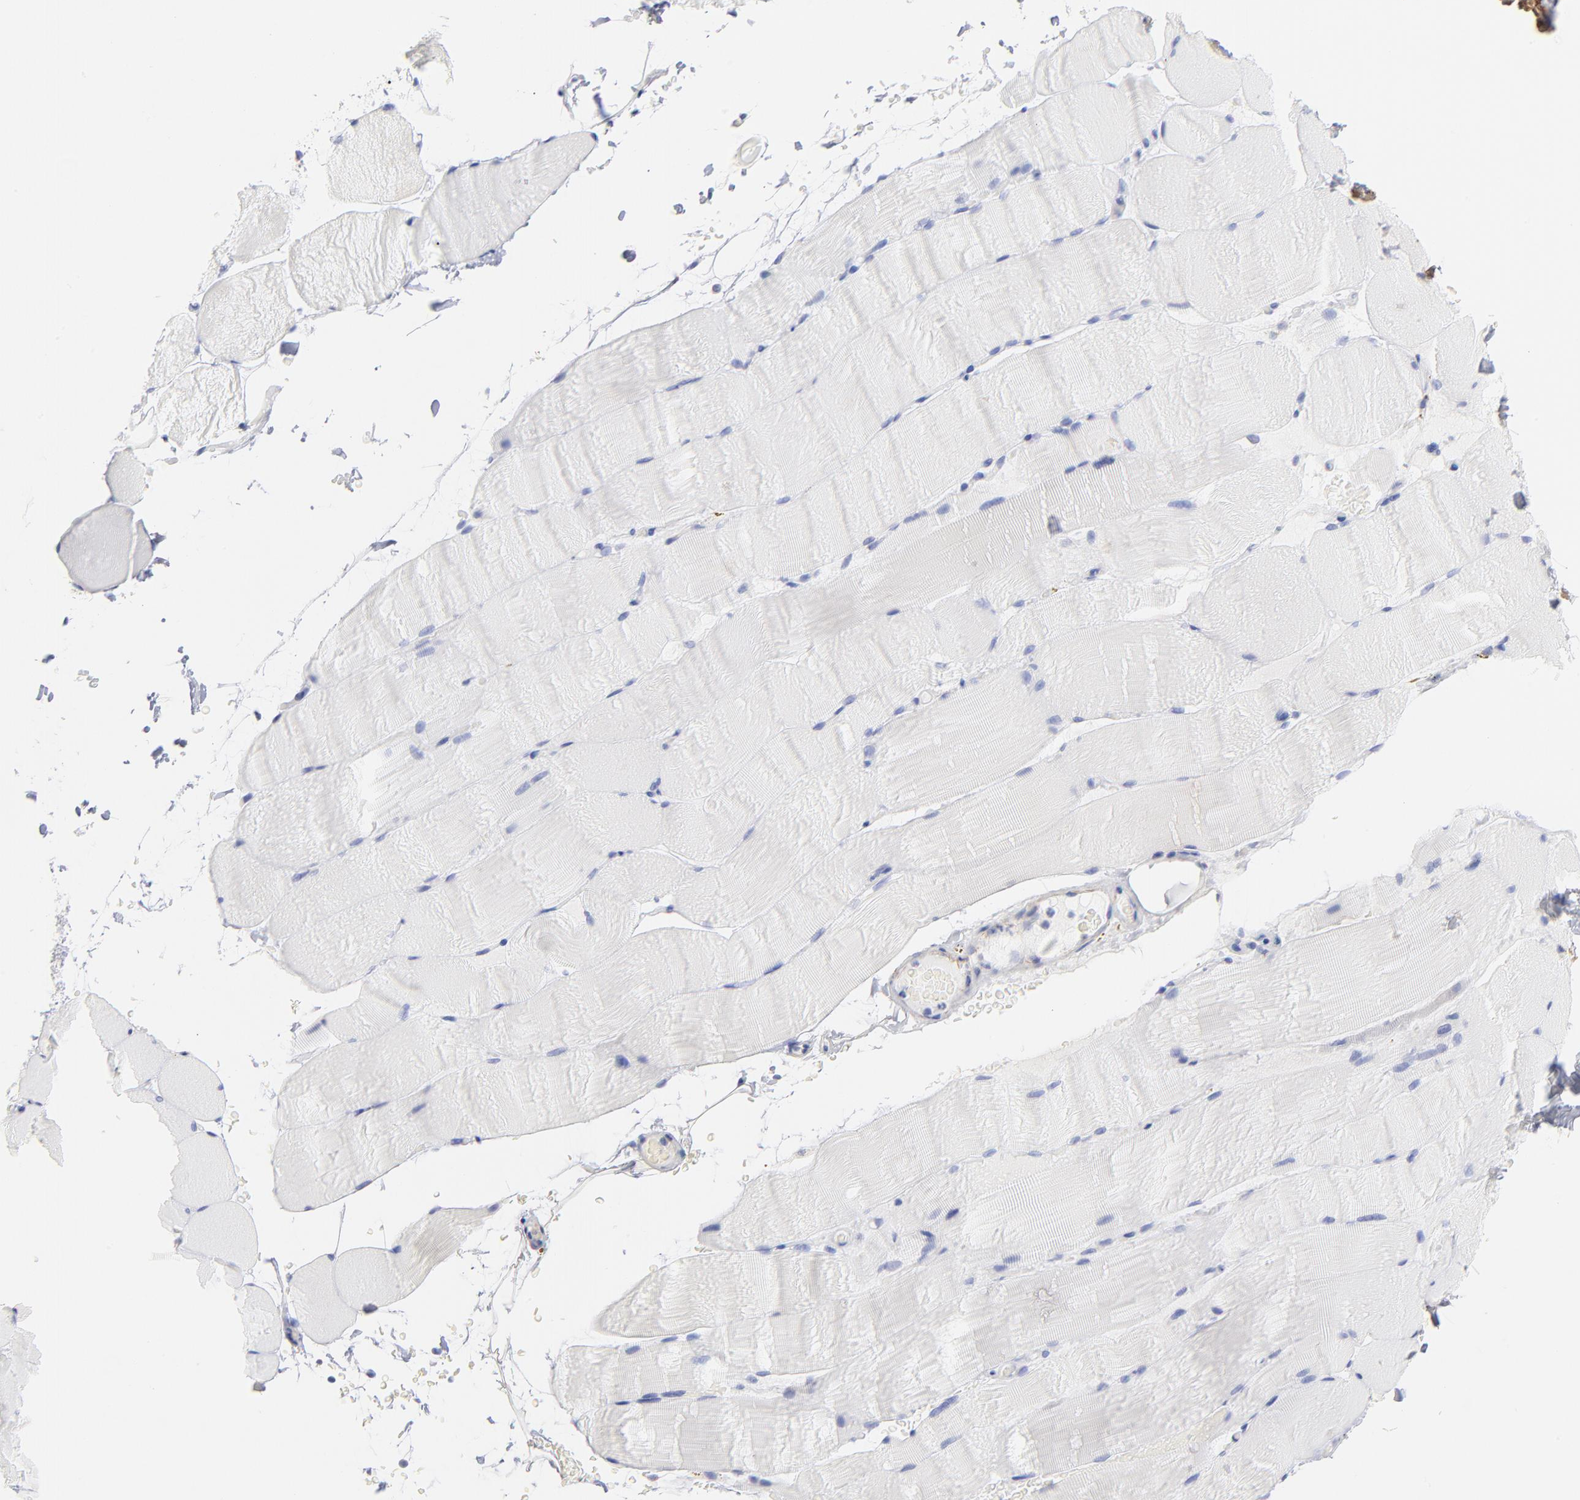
{"staining": {"intensity": "negative", "quantity": "none", "location": "none"}, "tissue": "skeletal muscle", "cell_type": "Myocytes", "image_type": "normal", "snomed": [{"axis": "morphology", "description": "Normal tissue, NOS"}, {"axis": "topography", "description": "Skeletal muscle"}], "caption": "The micrograph displays no staining of myocytes in benign skeletal muscle. (DAB IHC, high magnification).", "gene": "ACTA2", "patient": {"sex": "female", "age": 37}}